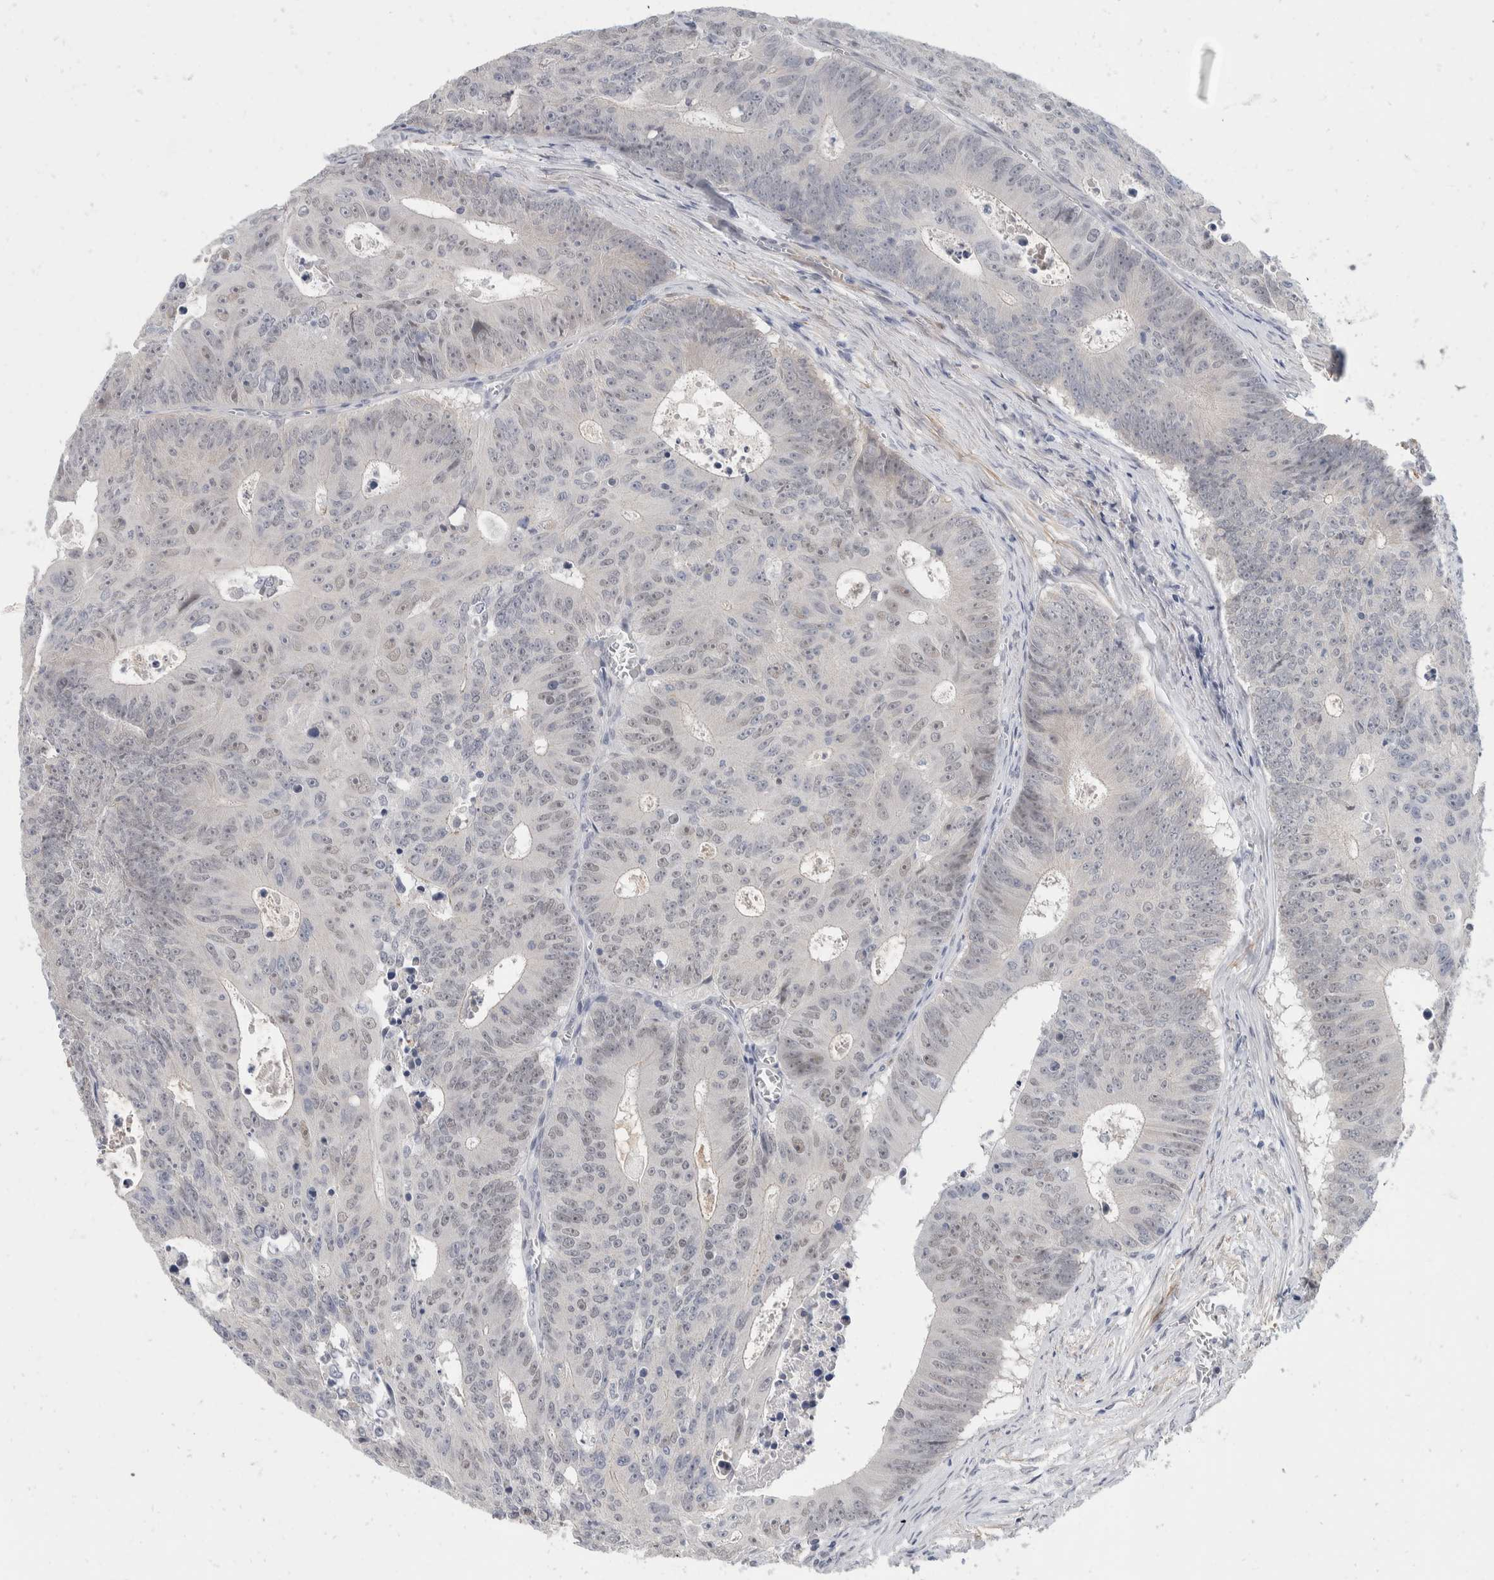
{"staining": {"intensity": "negative", "quantity": "none", "location": "none"}, "tissue": "colorectal cancer", "cell_type": "Tumor cells", "image_type": "cancer", "snomed": [{"axis": "morphology", "description": "Adenocarcinoma, NOS"}, {"axis": "topography", "description": "Colon"}], "caption": "There is no significant expression in tumor cells of colorectal cancer.", "gene": "CATSPERD", "patient": {"sex": "male", "age": 87}}